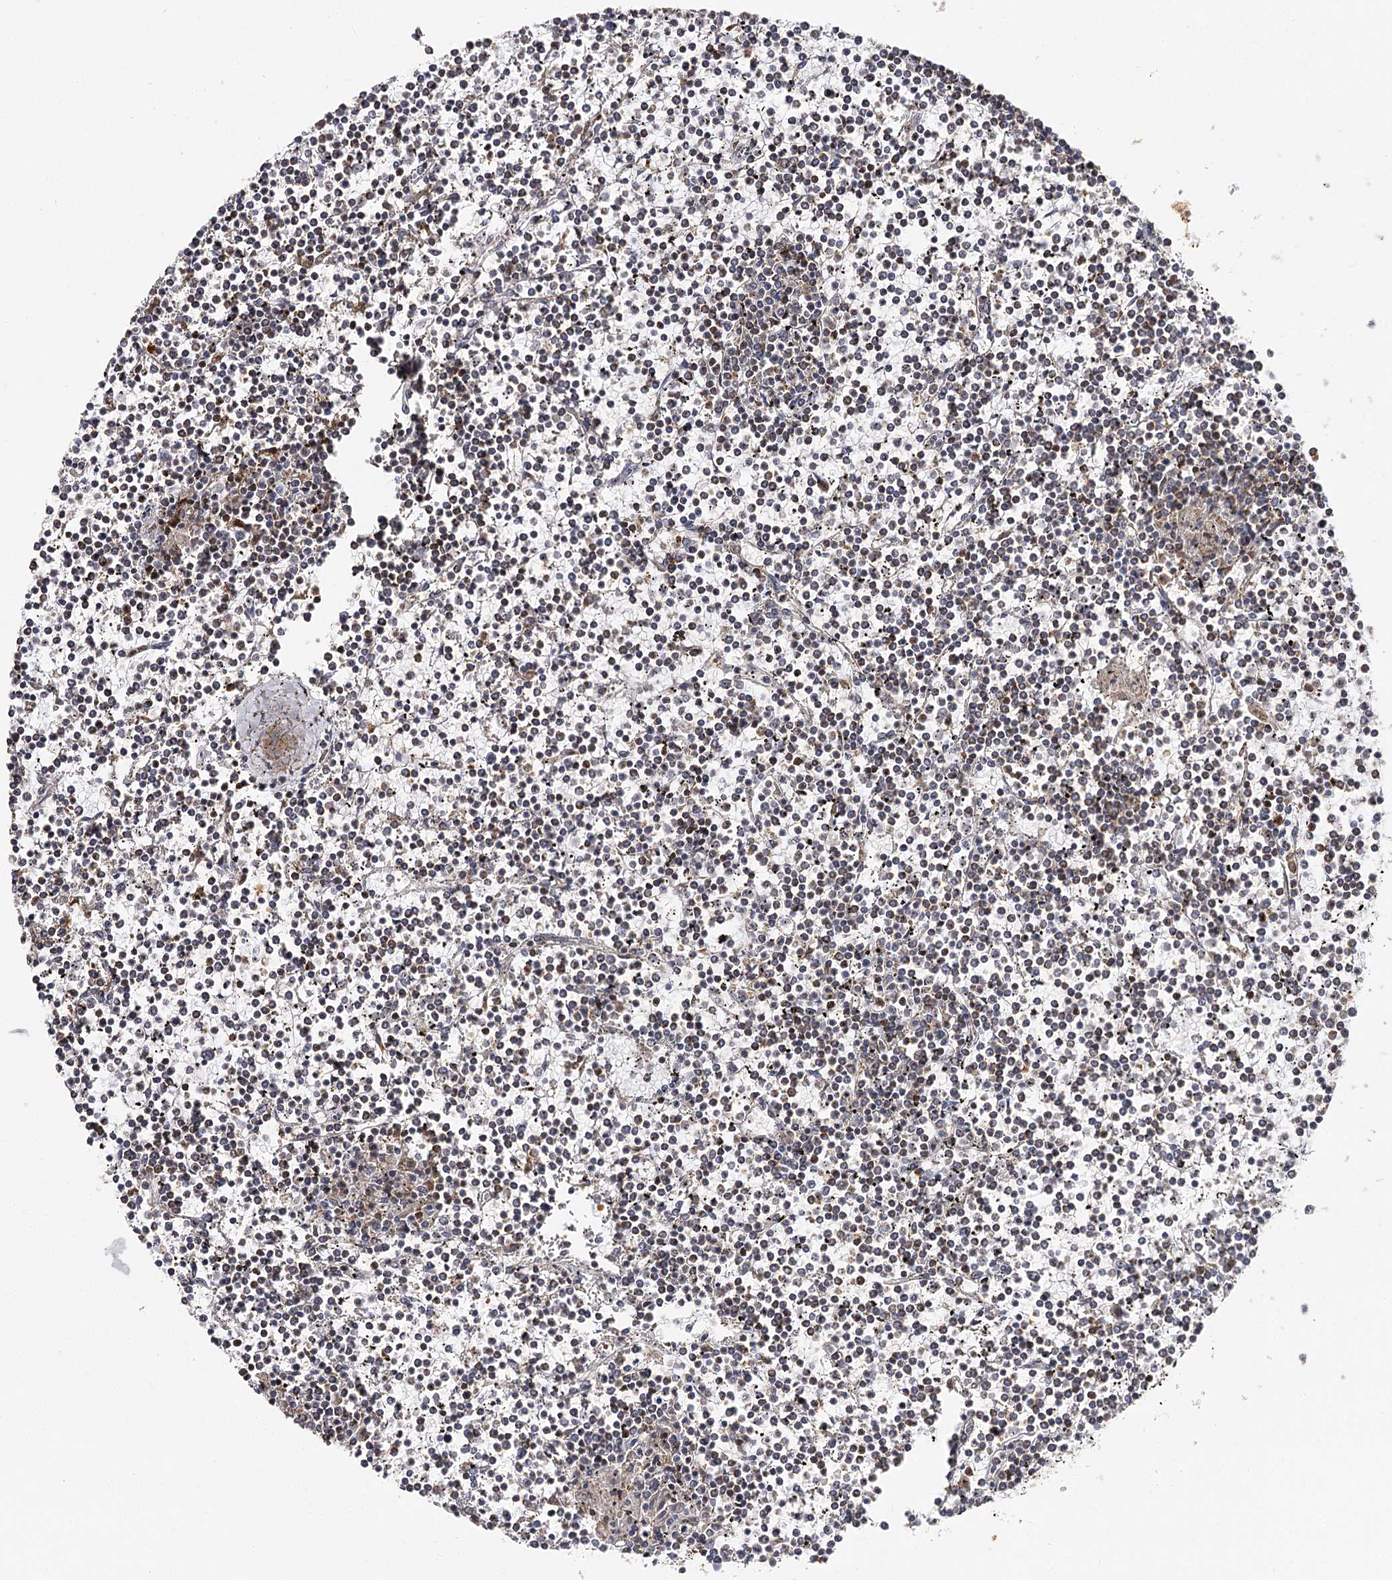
{"staining": {"intensity": "negative", "quantity": "none", "location": "none"}, "tissue": "lymphoma", "cell_type": "Tumor cells", "image_type": "cancer", "snomed": [{"axis": "morphology", "description": "Malignant lymphoma, non-Hodgkin's type, Low grade"}, {"axis": "topography", "description": "Spleen"}], "caption": "A high-resolution micrograph shows immunohistochemistry staining of malignant lymphoma, non-Hodgkin's type (low-grade), which exhibits no significant expression in tumor cells.", "gene": "SEC24B", "patient": {"sex": "female", "age": 19}}